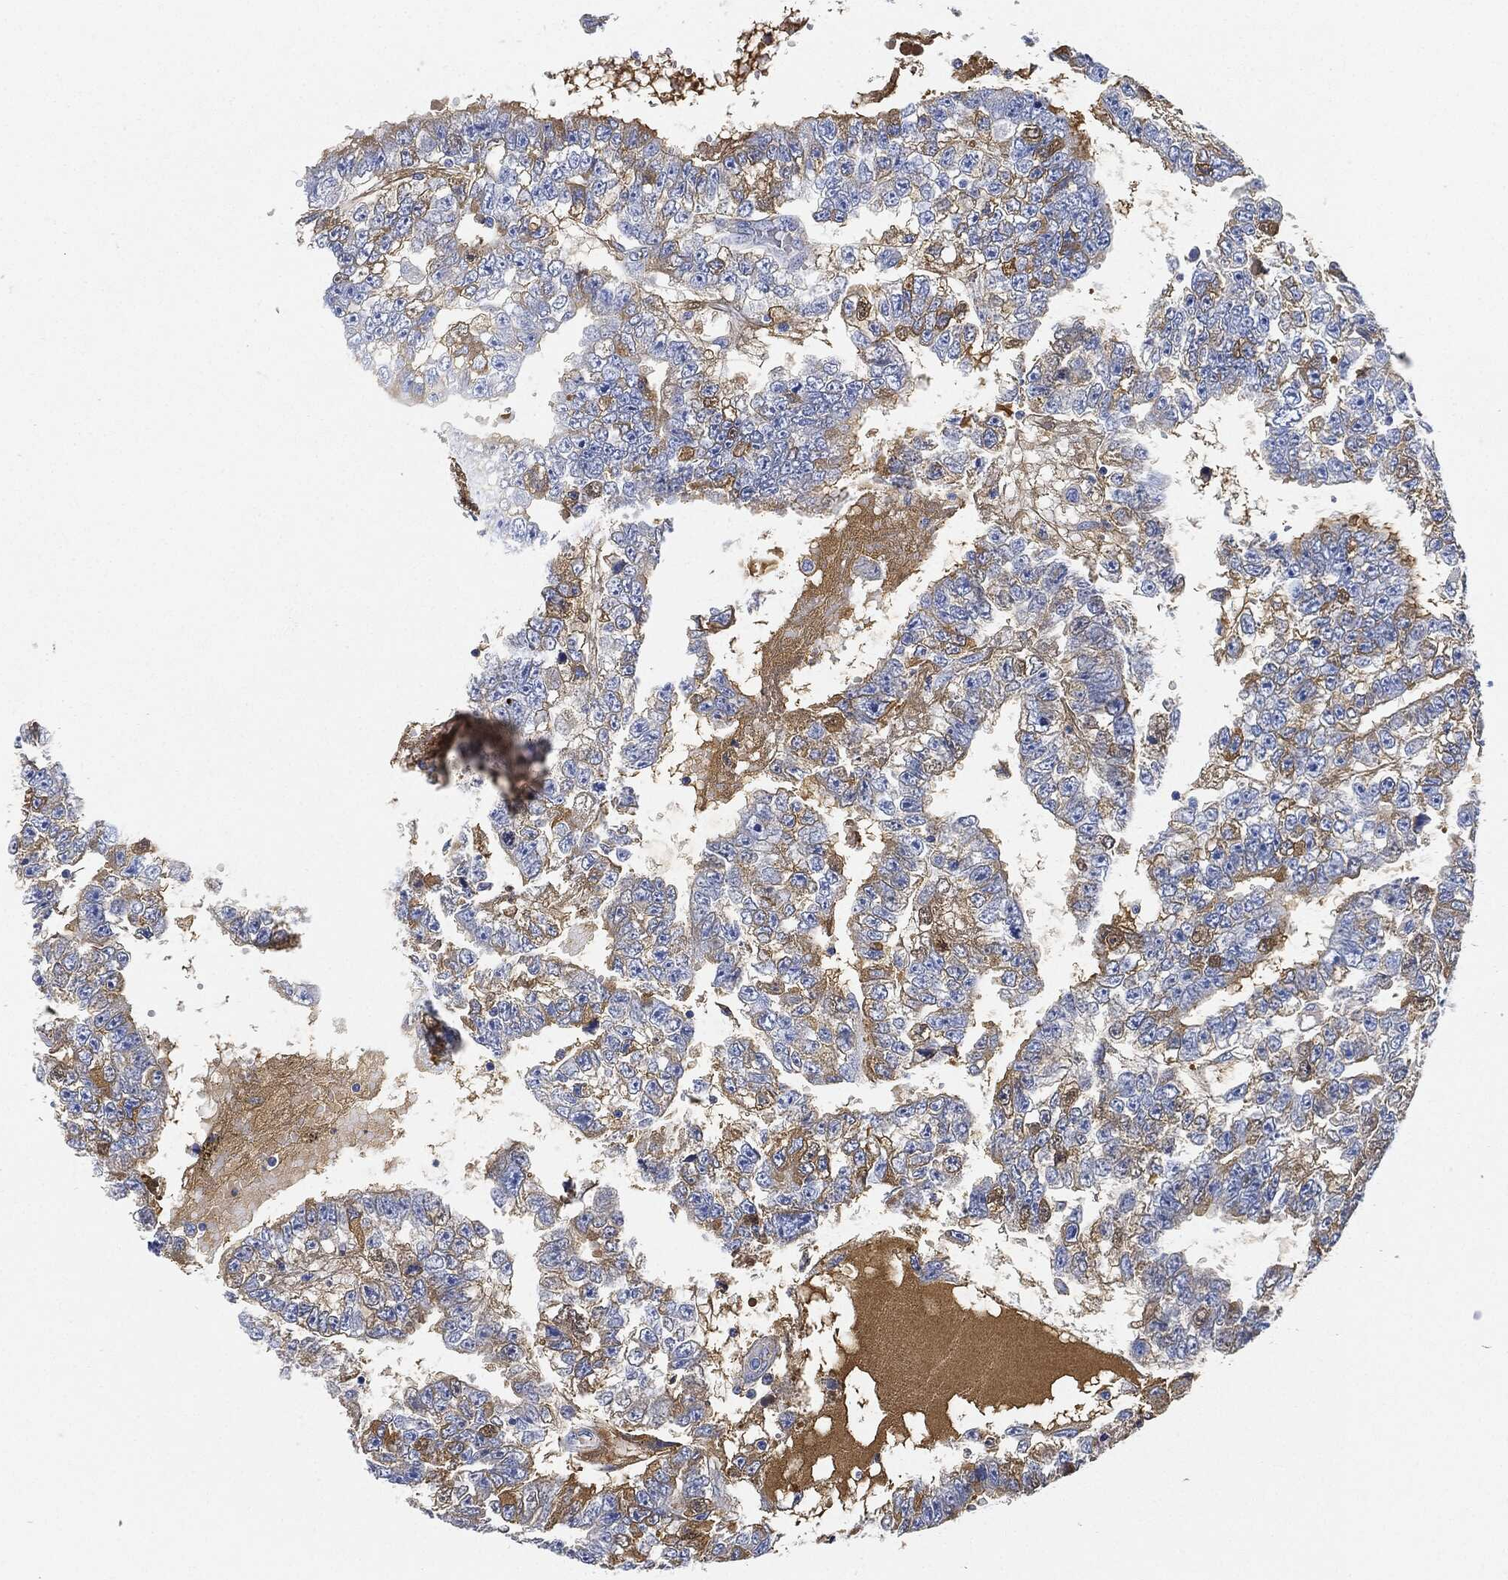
{"staining": {"intensity": "moderate", "quantity": "<25%", "location": "cytoplasmic/membranous"}, "tissue": "testis cancer", "cell_type": "Tumor cells", "image_type": "cancer", "snomed": [{"axis": "morphology", "description": "Carcinoma, Embryonal, NOS"}, {"axis": "topography", "description": "Testis"}], "caption": "Protein staining exhibits moderate cytoplasmic/membranous staining in approximately <25% of tumor cells in testis cancer (embryonal carcinoma). Ihc stains the protein of interest in brown and the nuclei are stained blue.", "gene": "IGLV6-57", "patient": {"sex": "male", "age": 25}}